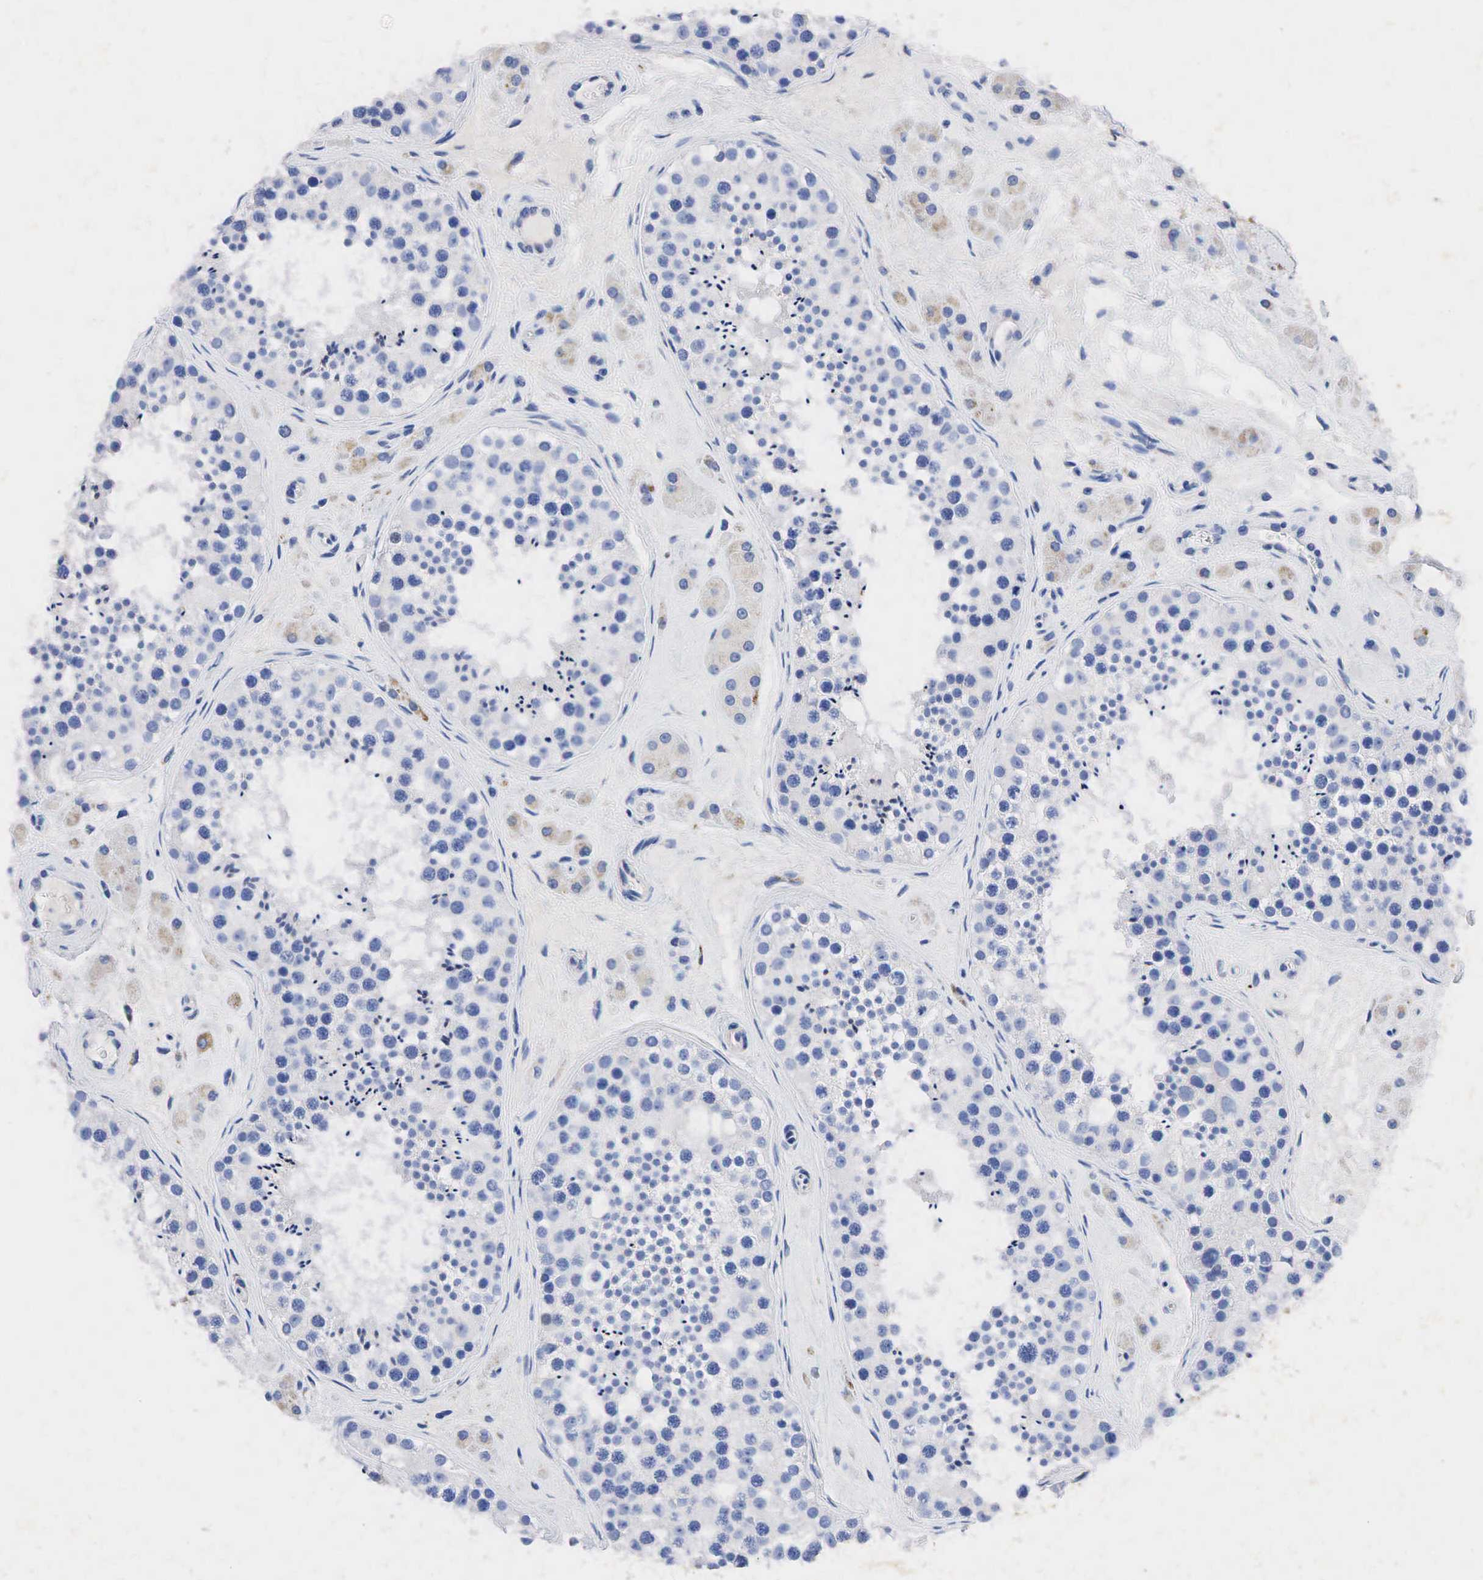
{"staining": {"intensity": "negative", "quantity": "none", "location": "none"}, "tissue": "testis", "cell_type": "Cells in seminiferous ducts", "image_type": "normal", "snomed": [{"axis": "morphology", "description": "Normal tissue, NOS"}, {"axis": "topography", "description": "Testis"}], "caption": "IHC of normal testis displays no positivity in cells in seminiferous ducts.", "gene": "SYP", "patient": {"sex": "male", "age": 38}}